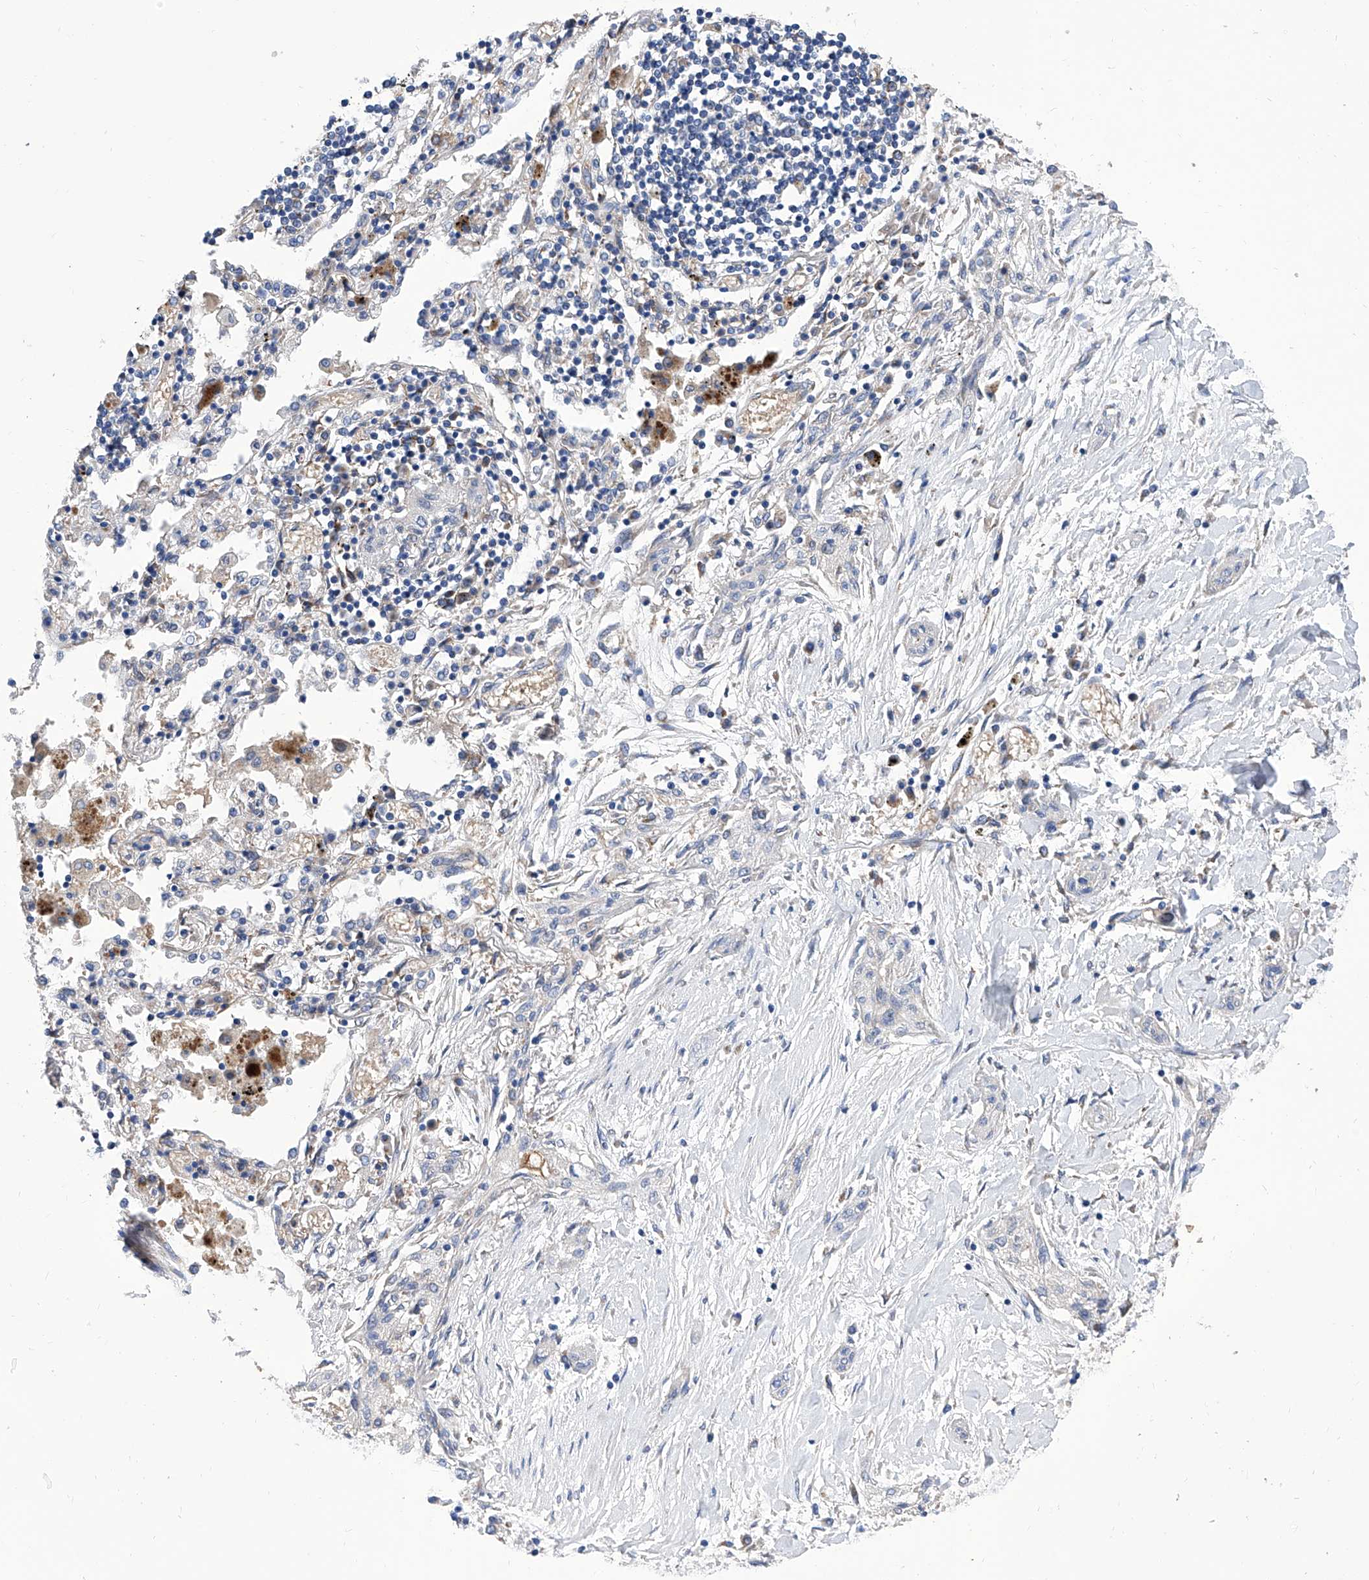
{"staining": {"intensity": "negative", "quantity": "none", "location": "none"}, "tissue": "lung cancer", "cell_type": "Tumor cells", "image_type": "cancer", "snomed": [{"axis": "morphology", "description": "Squamous cell carcinoma, NOS"}, {"axis": "topography", "description": "Lung"}], "caption": "Tumor cells show no significant protein positivity in squamous cell carcinoma (lung).", "gene": "TJAP1", "patient": {"sex": "female", "age": 47}}